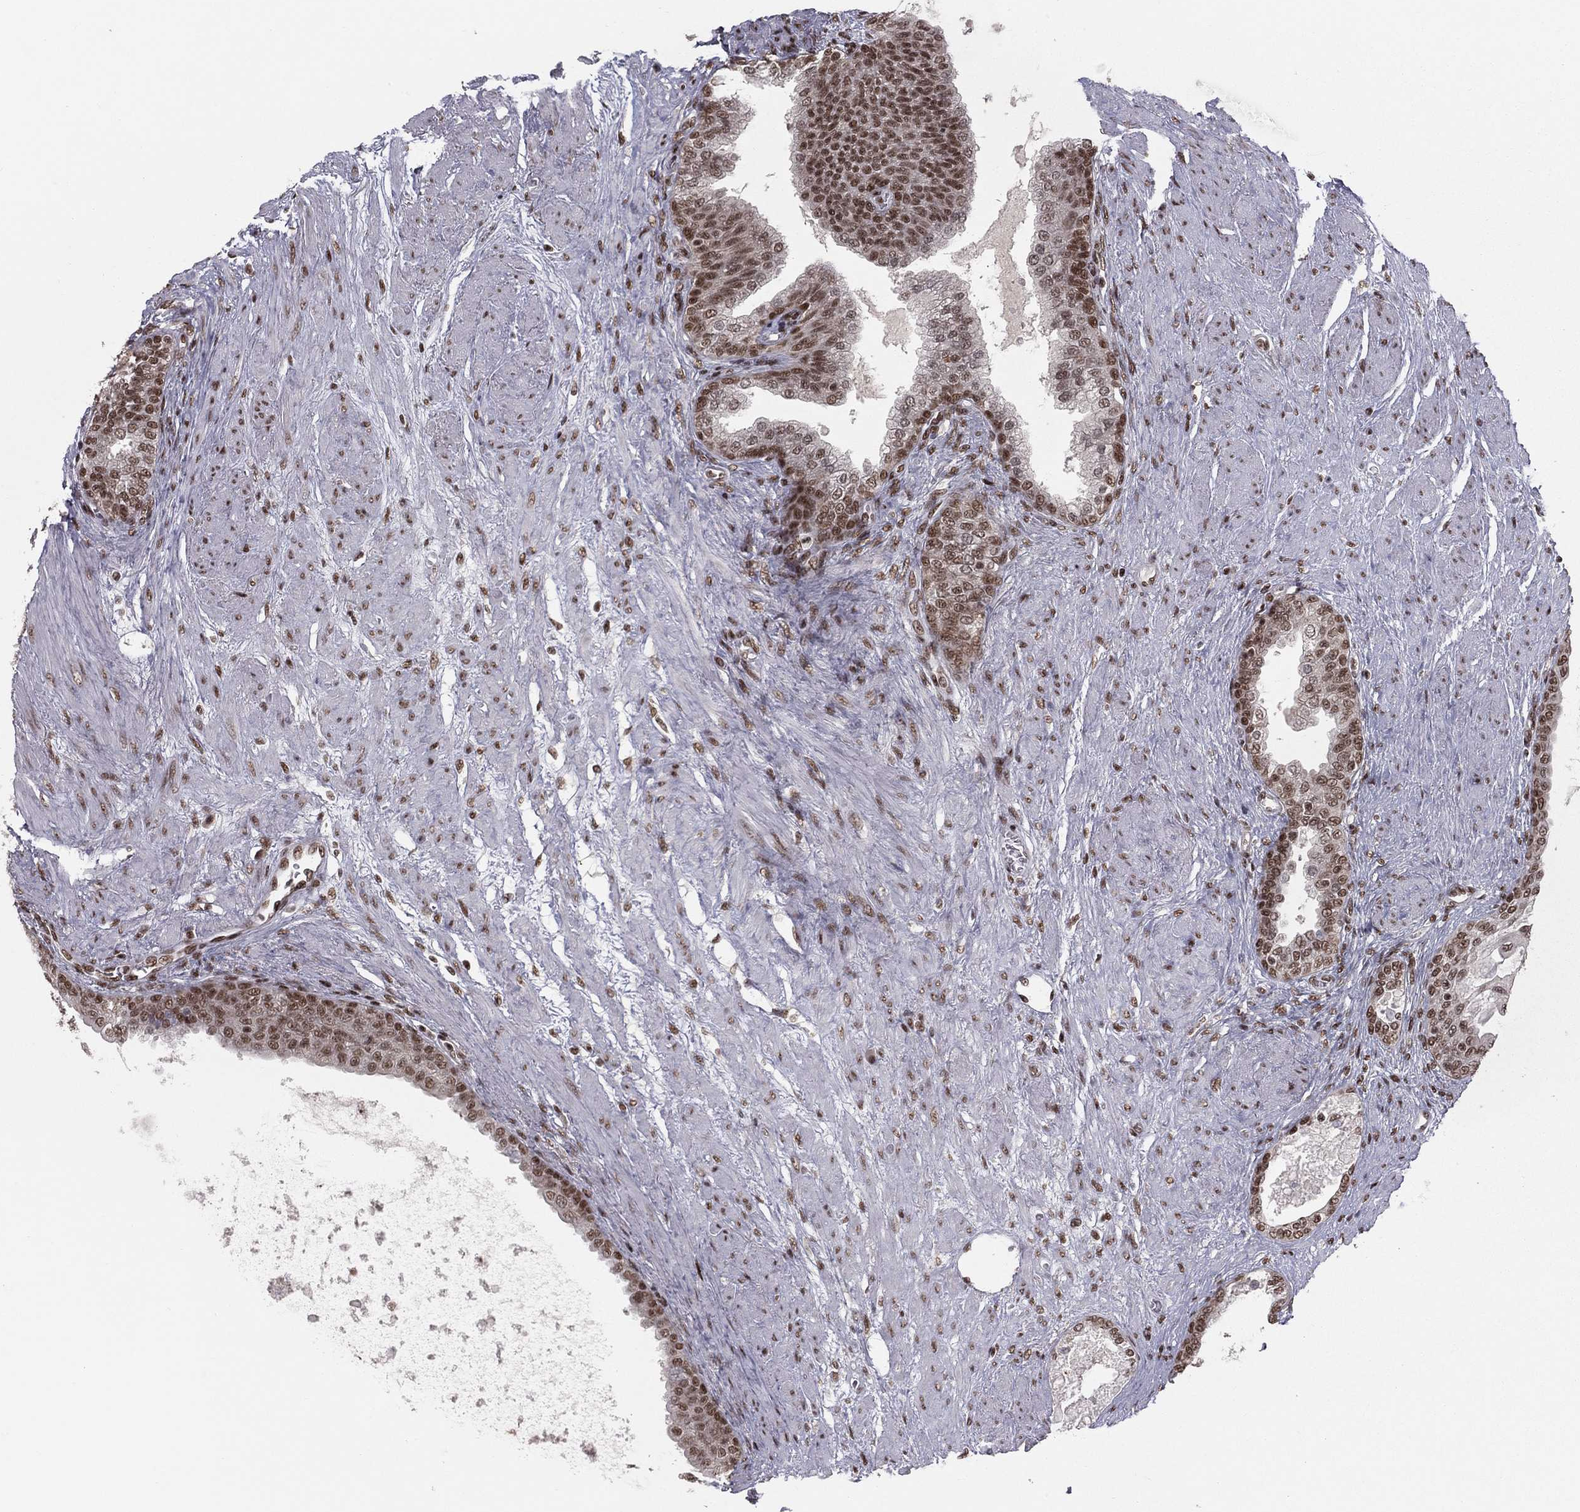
{"staining": {"intensity": "strong", "quantity": "<25%", "location": "nuclear"}, "tissue": "prostate cancer", "cell_type": "Tumor cells", "image_type": "cancer", "snomed": [{"axis": "morphology", "description": "Adenocarcinoma, NOS"}, {"axis": "topography", "description": "Prostate and seminal vesicle, NOS"}, {"axis": "topography", "description": "Prostate"}], "caption": "Approximately <25% of tumor cells in prostate cancer (adenocarcinoma) show strong nuclear protein positivity as visualized by brown immunohistochemical staining.", "gene": "NFYB", "patient": {"sex": "male", "age": 62}}